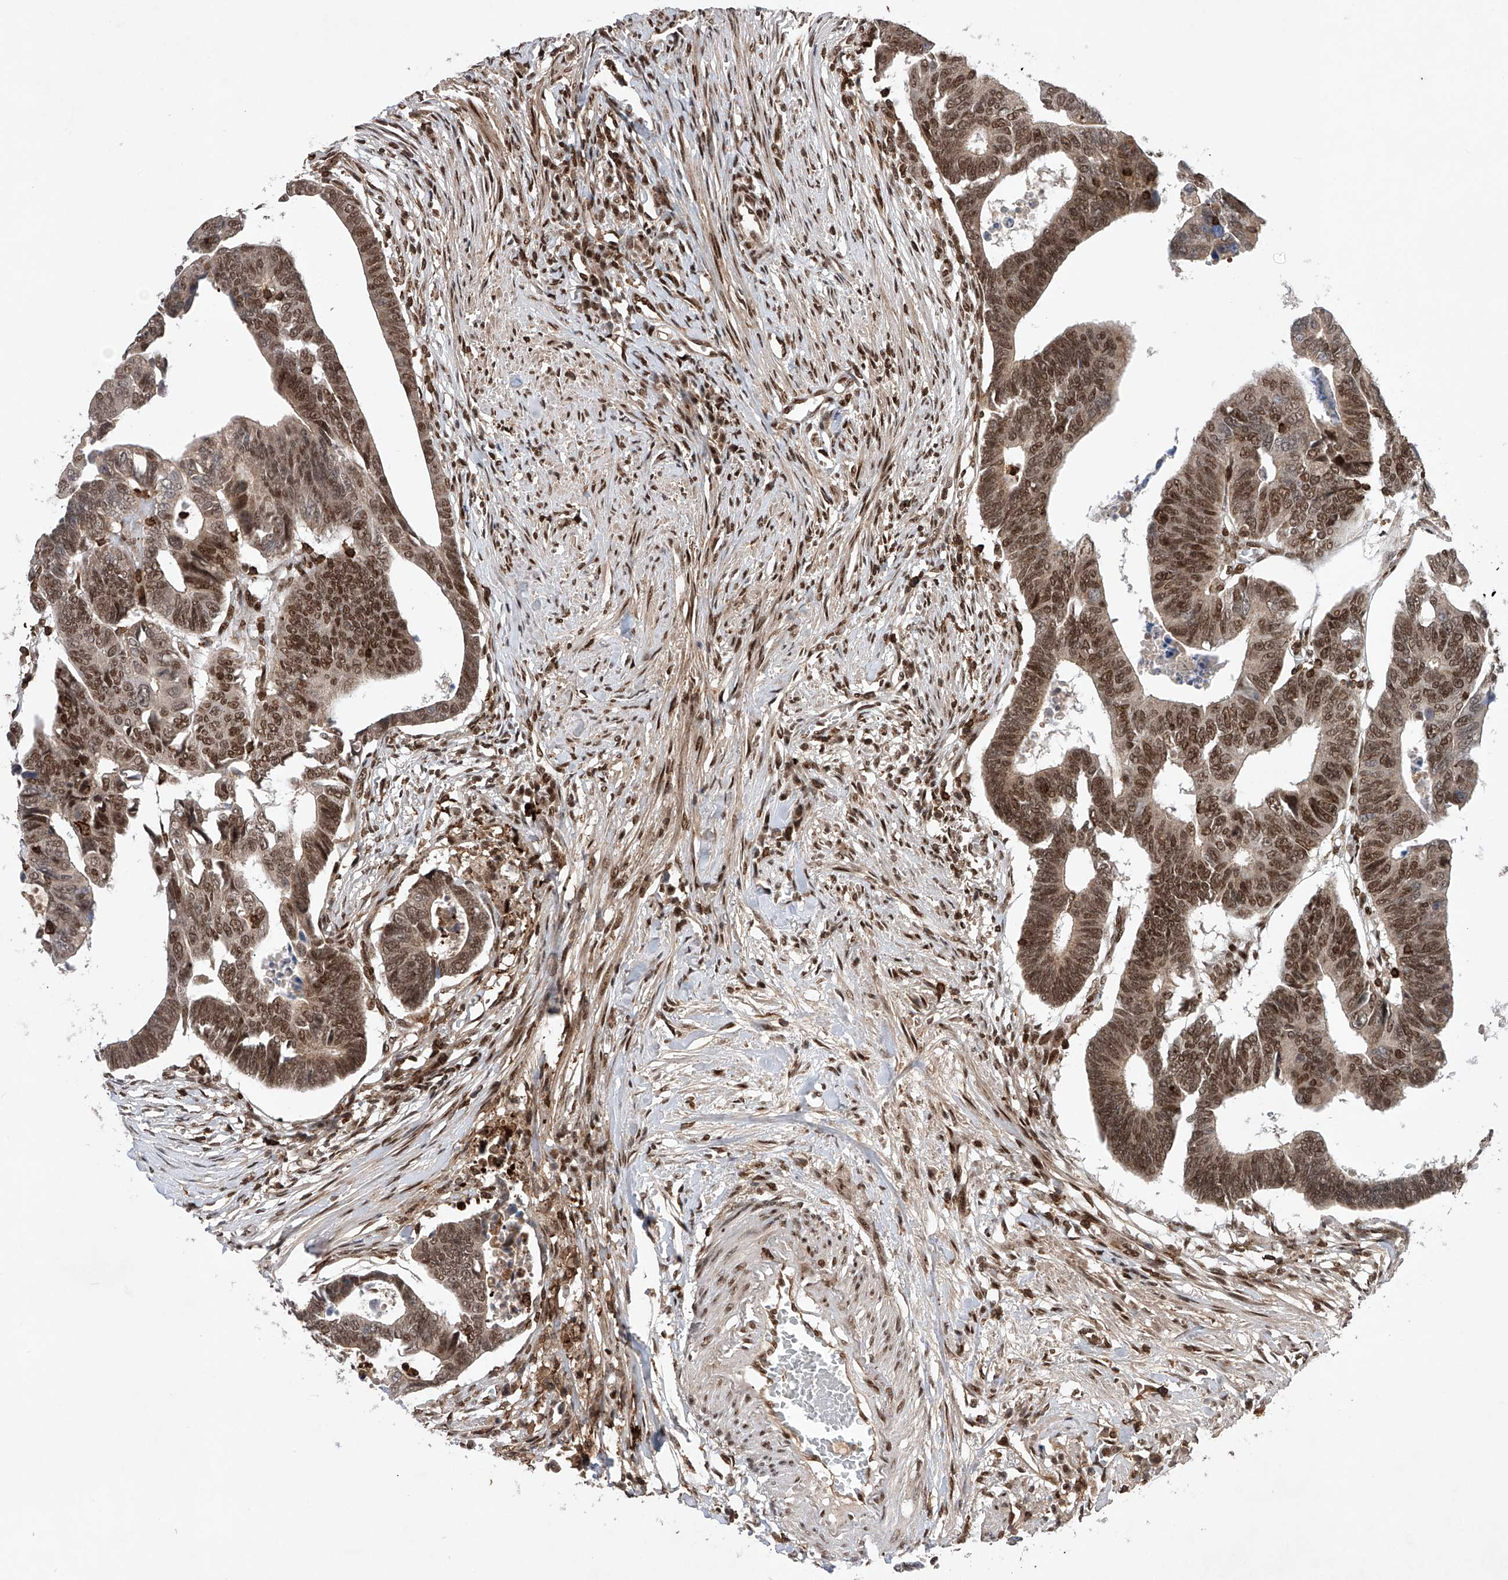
{"staining": {"intensity": "moderate", "quantity": ">75%", "location": "nuclear"}, "tissue": "colorectal cancer", "cell_type": "Tumor cells", "image_type": "cancer", "snomed": [{"axis": "morphology", "description": "Adenocarcinoma, NOS"}, {"axis": "topography", "description": "Rectum"}], "caption": "Immunohistochemical staining of human colorectal adenocarcinoma demonstrates moderate nuclear protein staining in approximately >75% of tumor cells.", "gene": "ZNF280D", "patient": {"sex": "female", "age": 65}}